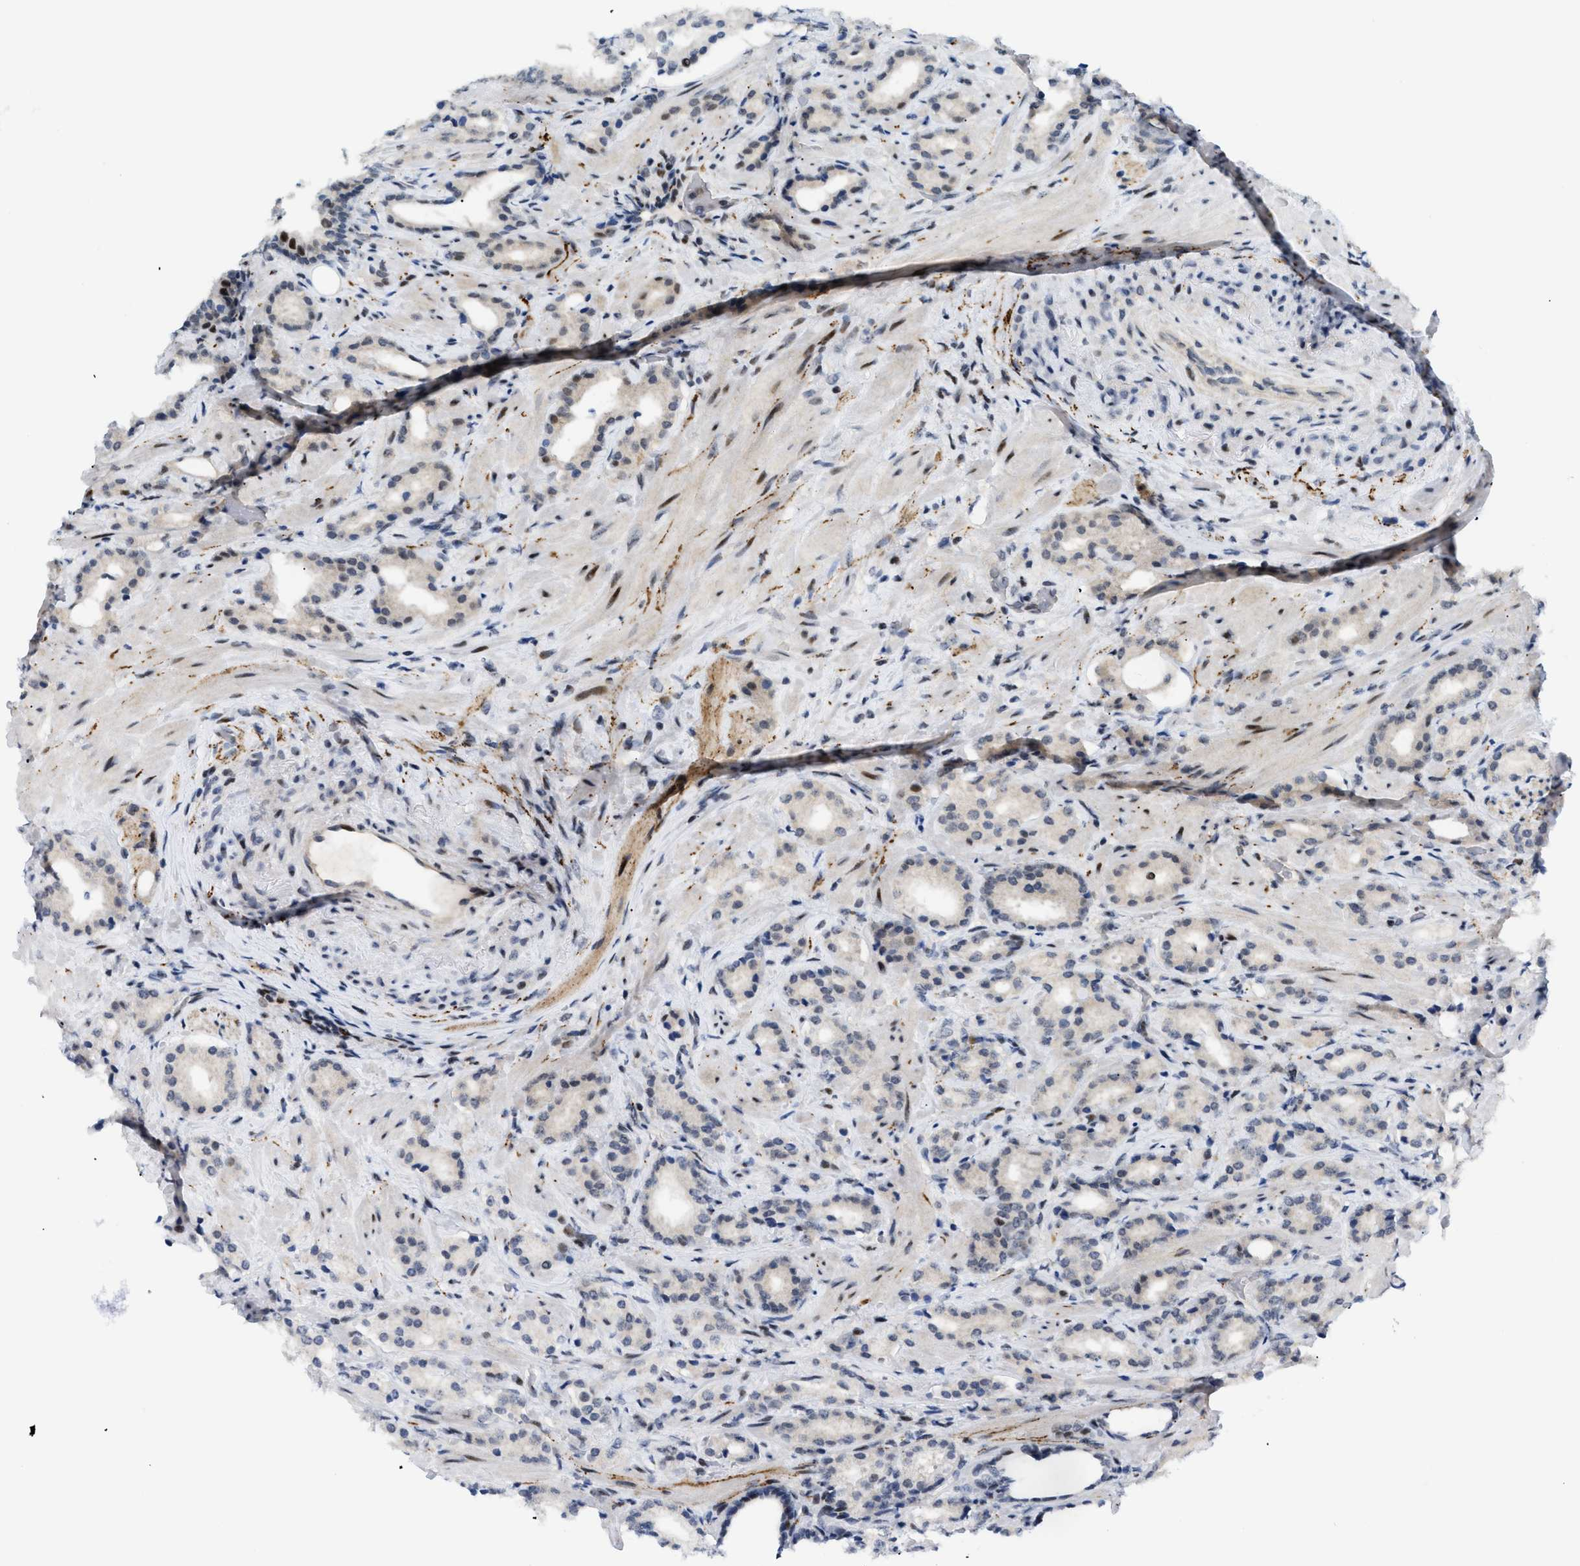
{"staining": {"intensity": "moderate", "quantity": "<25%", "location": "nuclear"}, "tissue": "prostate cancer", "cell_type": "Tumor cells", "image_type": "cancer", "snomed": [{"axis": "morphology", "description": "Adenocarcinoma, High grade"}, {"axis": "topography", "description": "Prostate"}], "caption": "Immunohistochemistry (IHC) image of adenocarcinoma (high-grade) (prostate) stained for a protein (brown), which reveals low levels of moderate nuclear positivity in approximately <25% of tumor cells.", "gene": "MED1", "patient": {"sex": "male", "age": 64}}